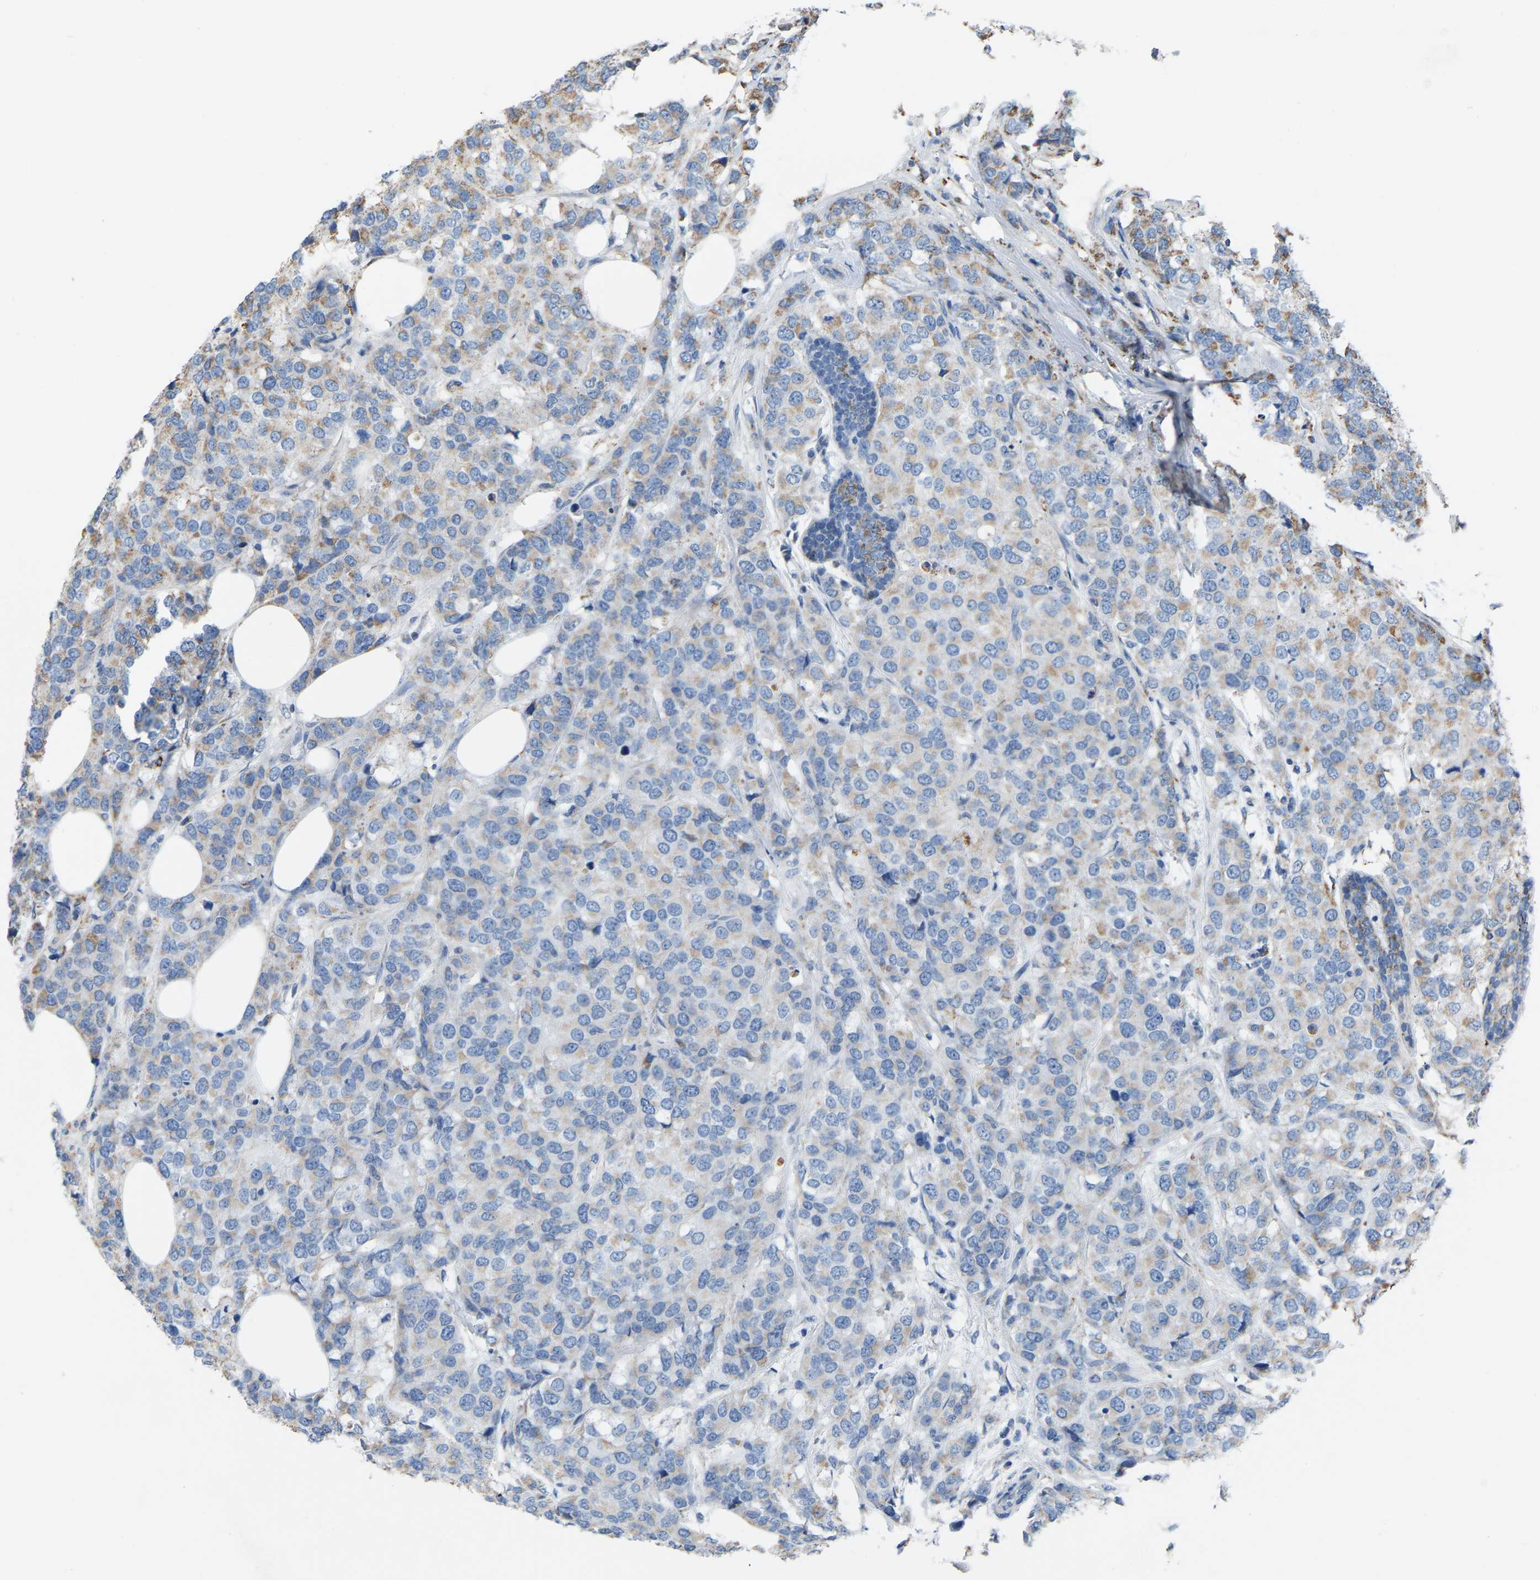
{"staining": {"intensity": "moderate", "quantity": "<25%", "location": "cytoplasmic/membranous"}, "tissue": "breast cancer", "cell_type": "Tumor cells", "image_type": "cancer", "snomed": [{"axis": "morphology", "description": "Lobular carcinoma"}, {"axis": "topography", "description": "Breast"}], "caption": "Breast cancer was stained to show a protein in brown. There is low levels of moderate cytoplasmic/membranous staining in about <25% of tumor cells.", "gene": "BCL10", "patient": {"sex": "female", "age": 59}}